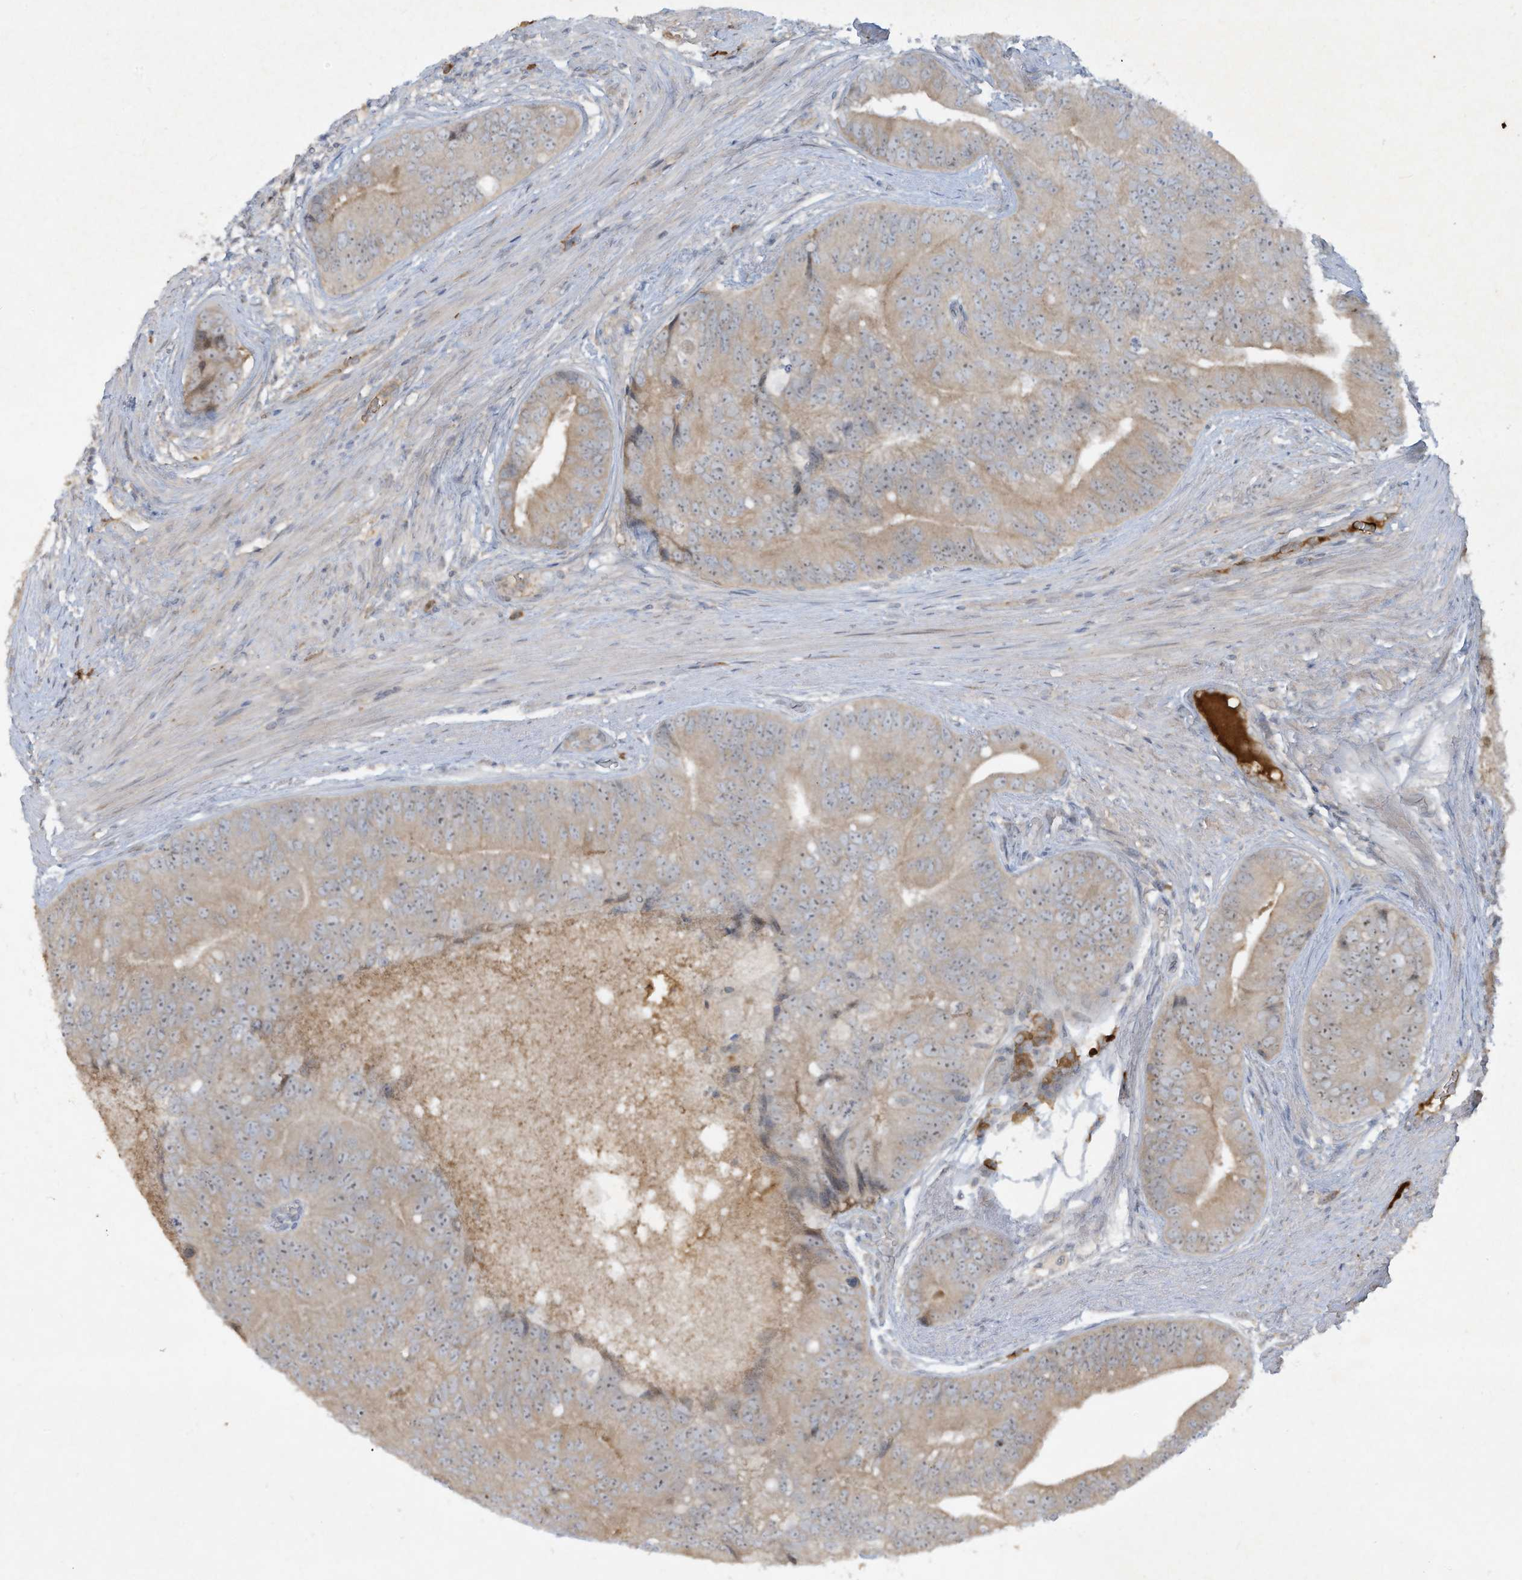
{"staining": {"intensity": "weak", "quantity": ">75%", "location": "cytoplasmic/membranous"}, "tissue": "prostate cancer", "cell_type": "Tumor cells", "image_type": "cancer", "snomed": [{"axis": "morphology", "description": "Adenocarcinoma, High grade"}, {"axis": "topography", "description": "Prostate"}], "caption": "A photomicrograph showing weak cytoplasmic/membranous staining in approximately >75% of tumor cells in prostate high-grade adenocarcinoma, as visualized by brown immunohistochemical staining.", "gene": "FETUB", "patient": {"sex": "male", "age": 70}}